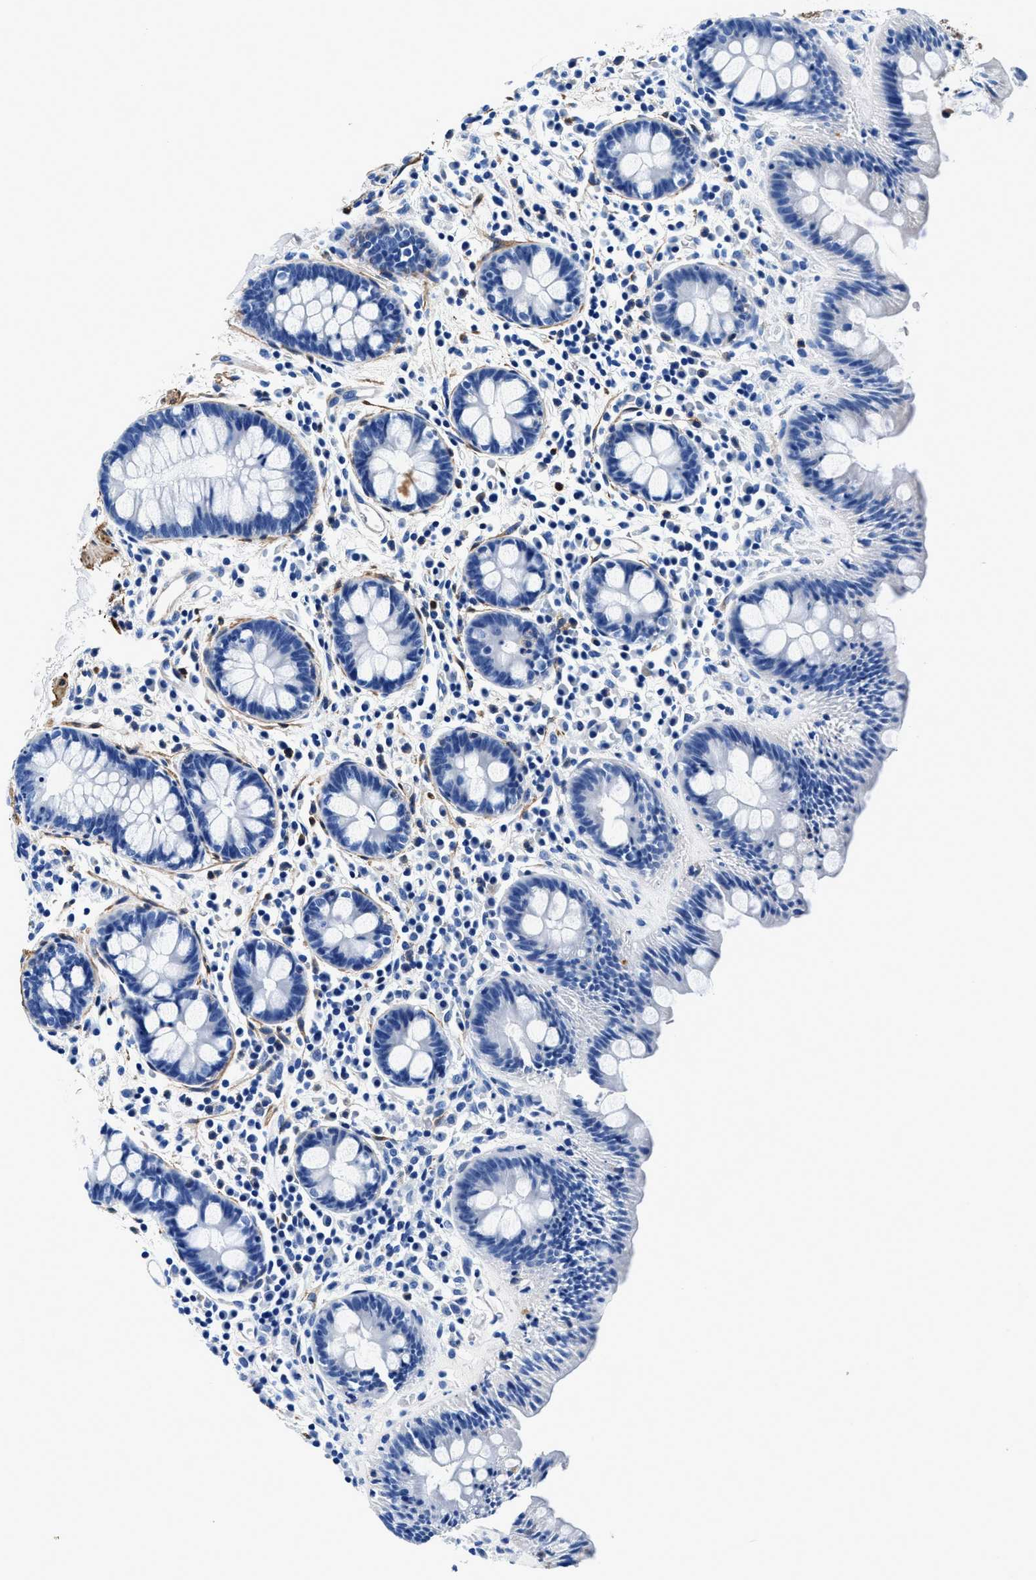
{"staining": {"intensity": "negative", "quantity": "none", "location": "none"}, "tissue": "colon", "cell_type": "Endothelial cells", "image_type": "normal", "snomed": [{"axis": "morphology", "description": "Normal tissue, NOS"}, {"axis": "topography", "description": "Colon"}], "caption": "Immunohistochemical staining of unremarkable colon demonstrates no significant positivity in endothelial cells.", "gene": "TEX261", "patient": {"sex": "female", "age": 80}}